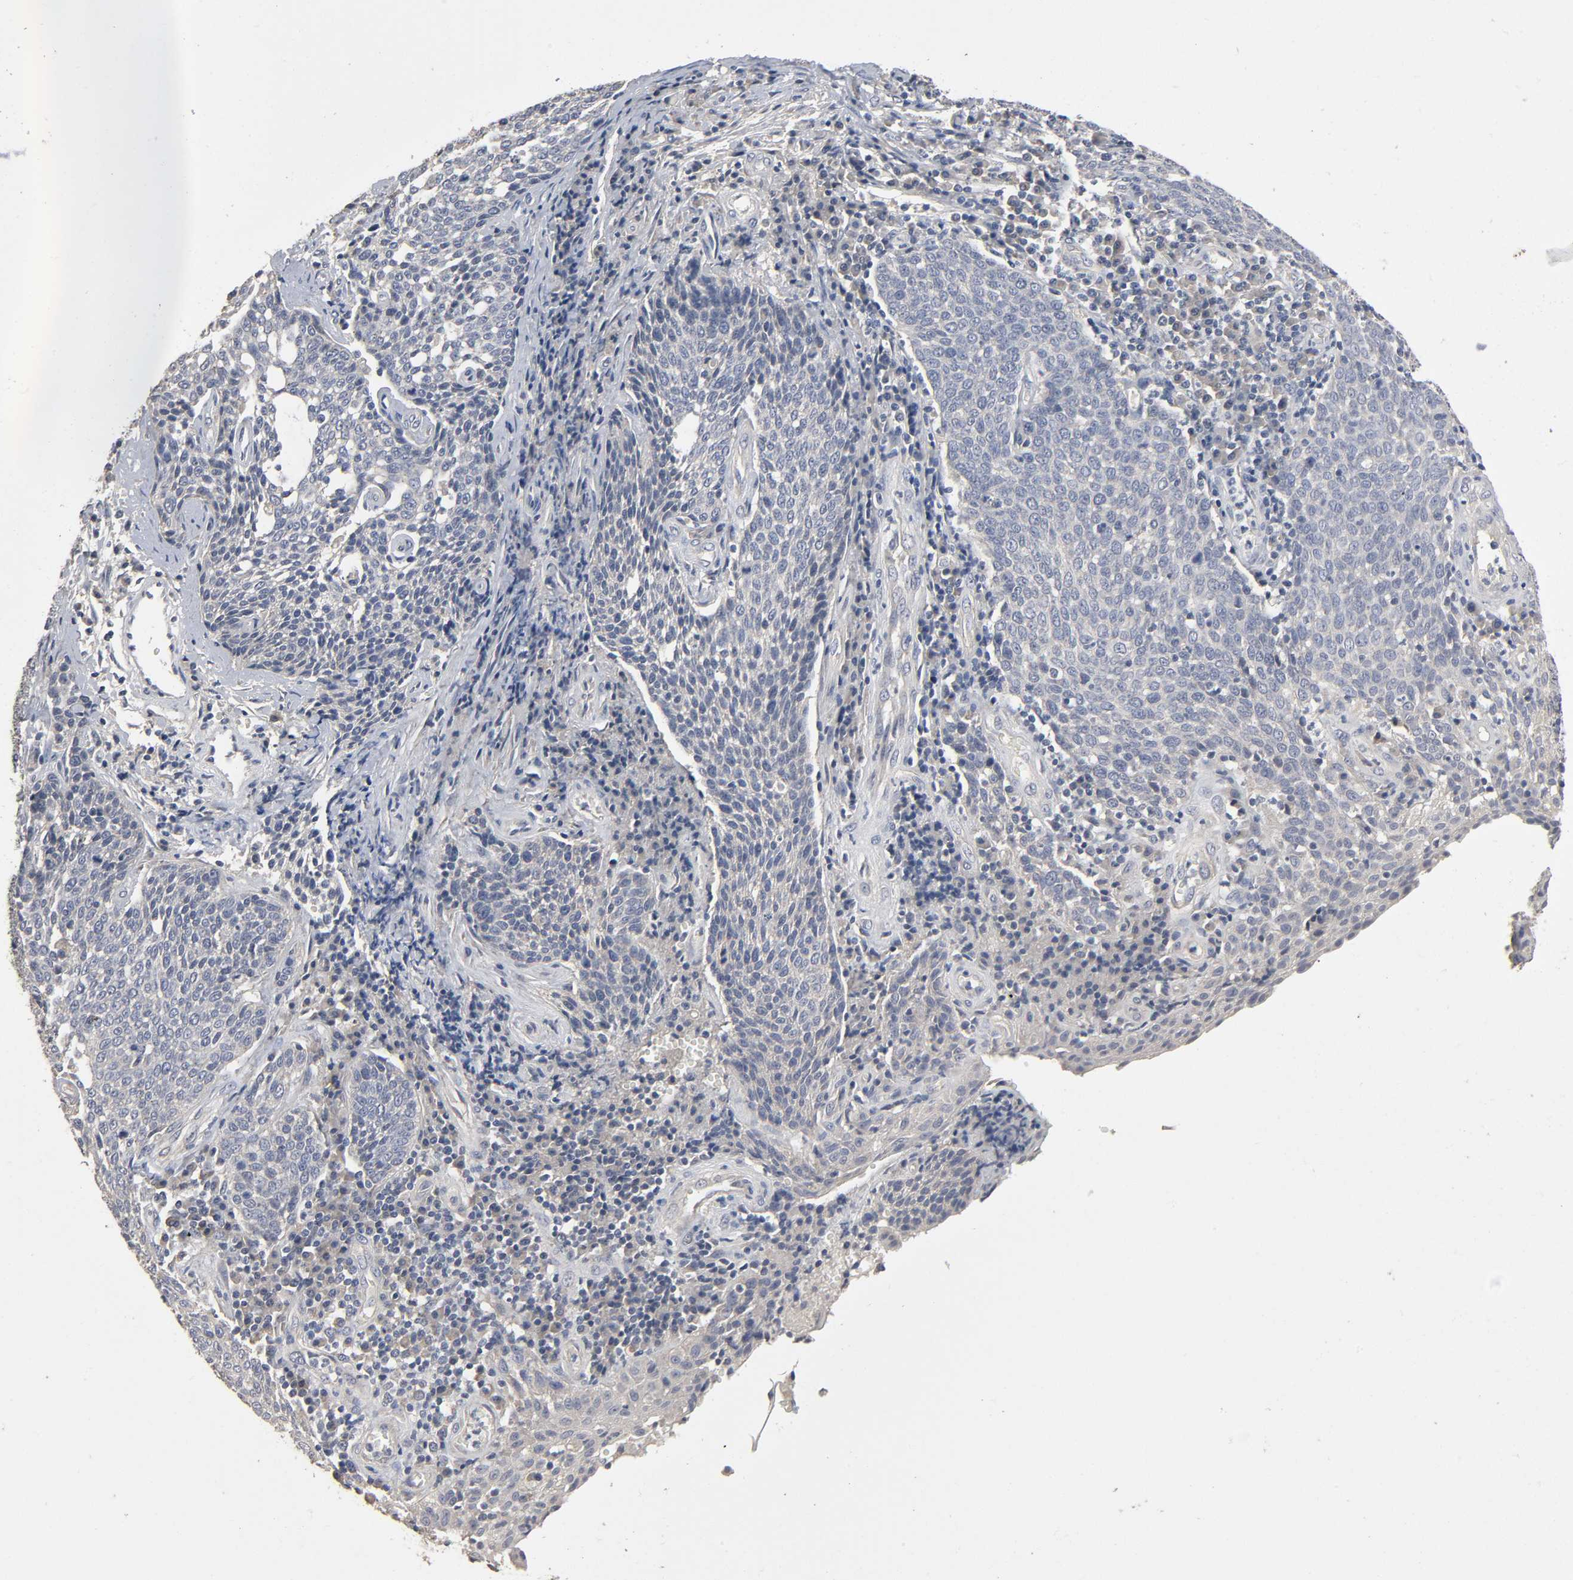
{"staining": {"intensity": "negative", "quantity": "none", "location": "none"}, "tissue": "cervical cancer", "cell_type": "Tumor cells", "image_type": "cancer", "snomed": [{"axis": "morphology", "description": "Squamous cell carcinoma, NOS"}, {"axis": "topography", "description": "Cervix"}], "caption": "High power microscopy histopathology image of an immunohistochemistry image of squamous cell carcinoma (cervical), revealing no significant positivity in tumor cells. The staining was performed using DAB (3,3'-diaminobenzidine) to visualize the protein expression in brown, while the nuclei were stained in blue with hematoxylin (Magnification: 20x).", "gene": "SLC10A2", "patient": {"sex": "female", "age": 34}}